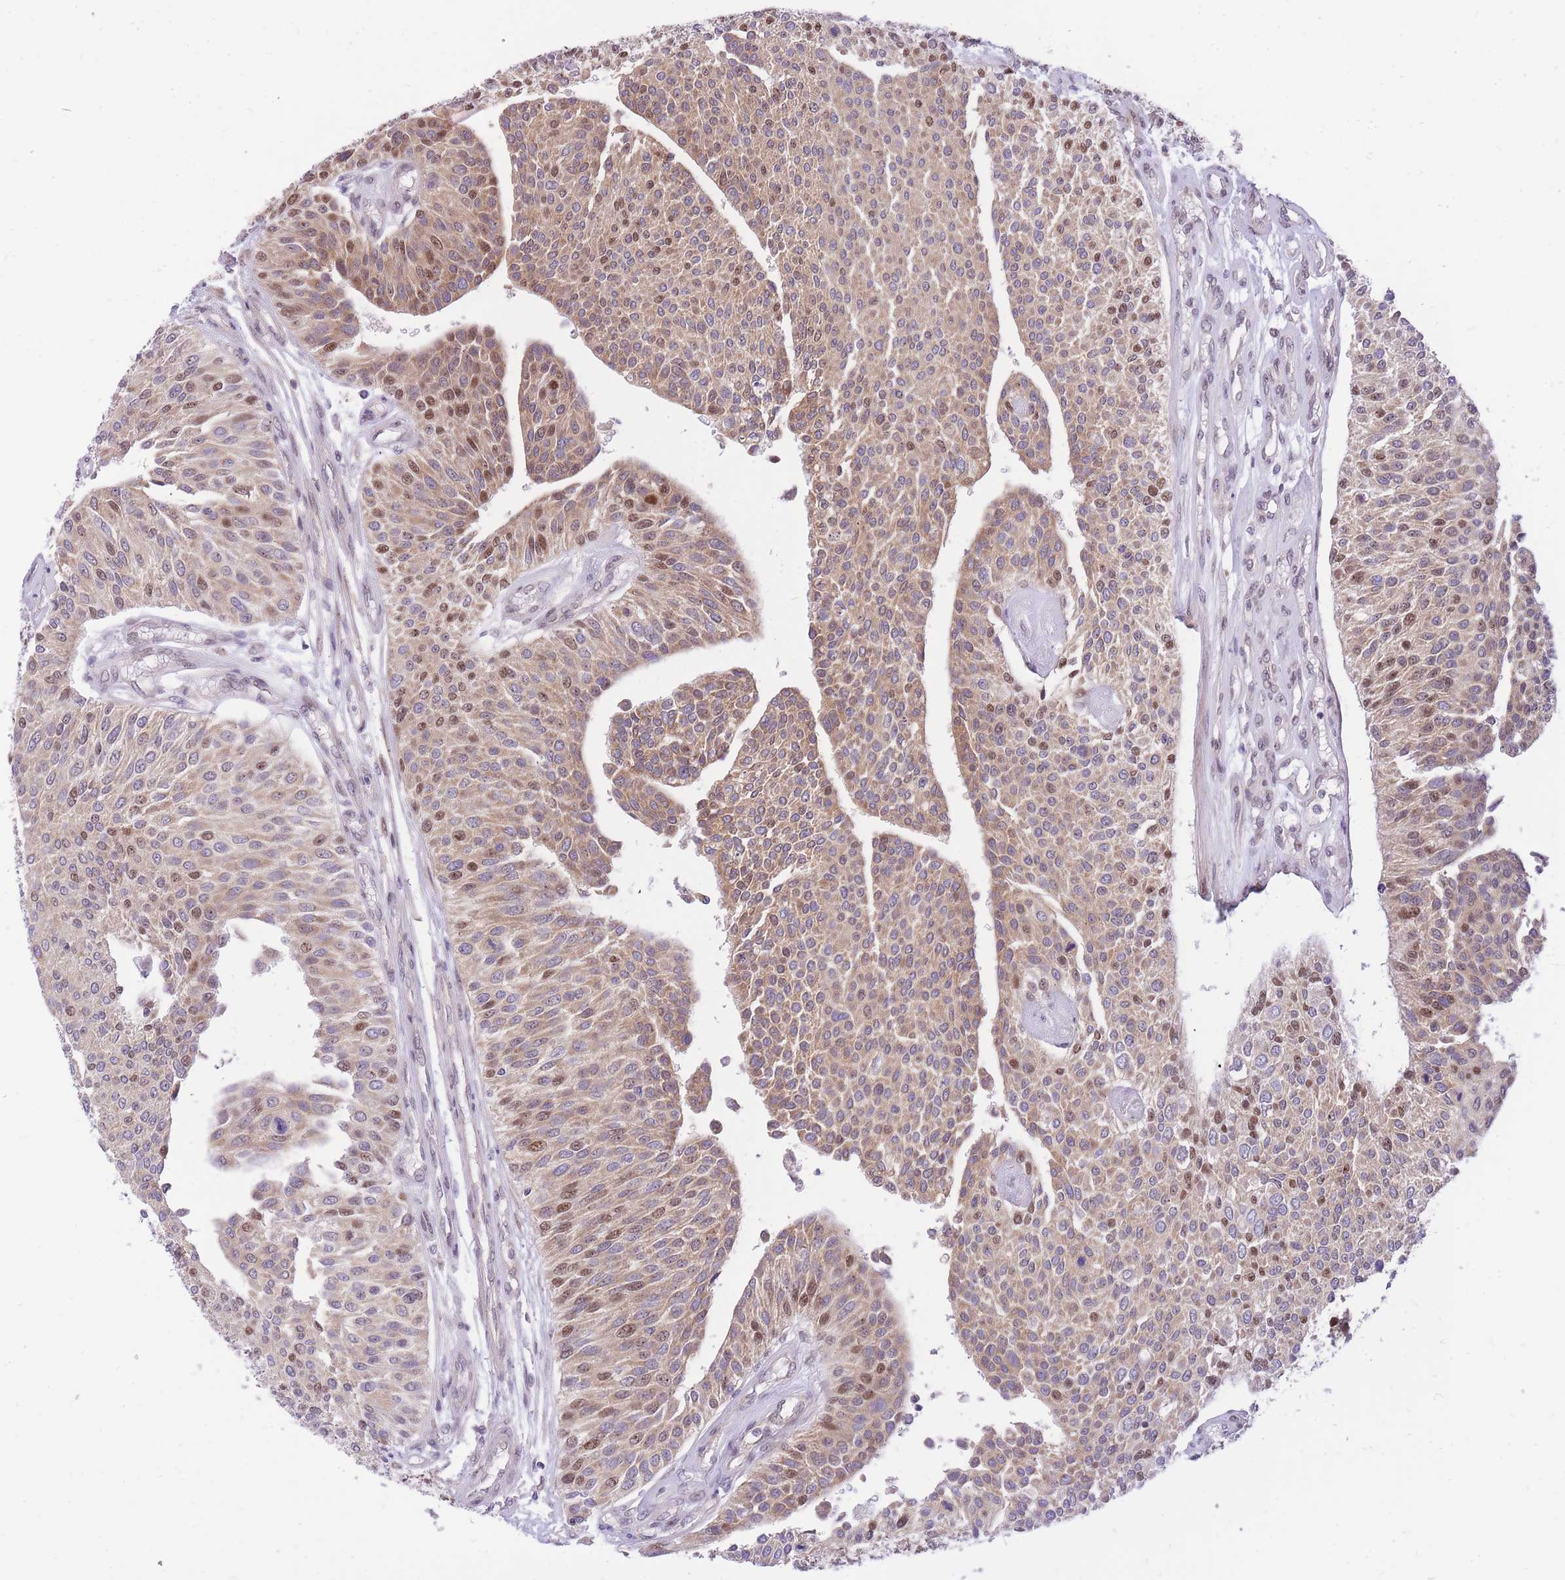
{"staining": {"intensity": "moderate", "quantity": "25%-75%", "location": "cytoplasmic/membranous,nuclear"}, "tissue": "urothelial cancer", "cell_type": "Tumor cells", "image_type": "cancer", "snomed": [{"axis": "morphology", "description": "Urothelial carcinoma, NOS"}, {"axis": "topography", "description": "Urinary bladder"}], "caption": "Protein expression analysis of transitional cell carcinoma displays moderate cytoplasmic/membranous and nuclear positivity in approximately 25%-75% of tumor cells. (Stains: DAB in brown, nuclei in blue, Microscopy: brightfield microscopy at high magnification).", "gene": "MINDY2", "patient": {"sex": "male", "age": 55}}